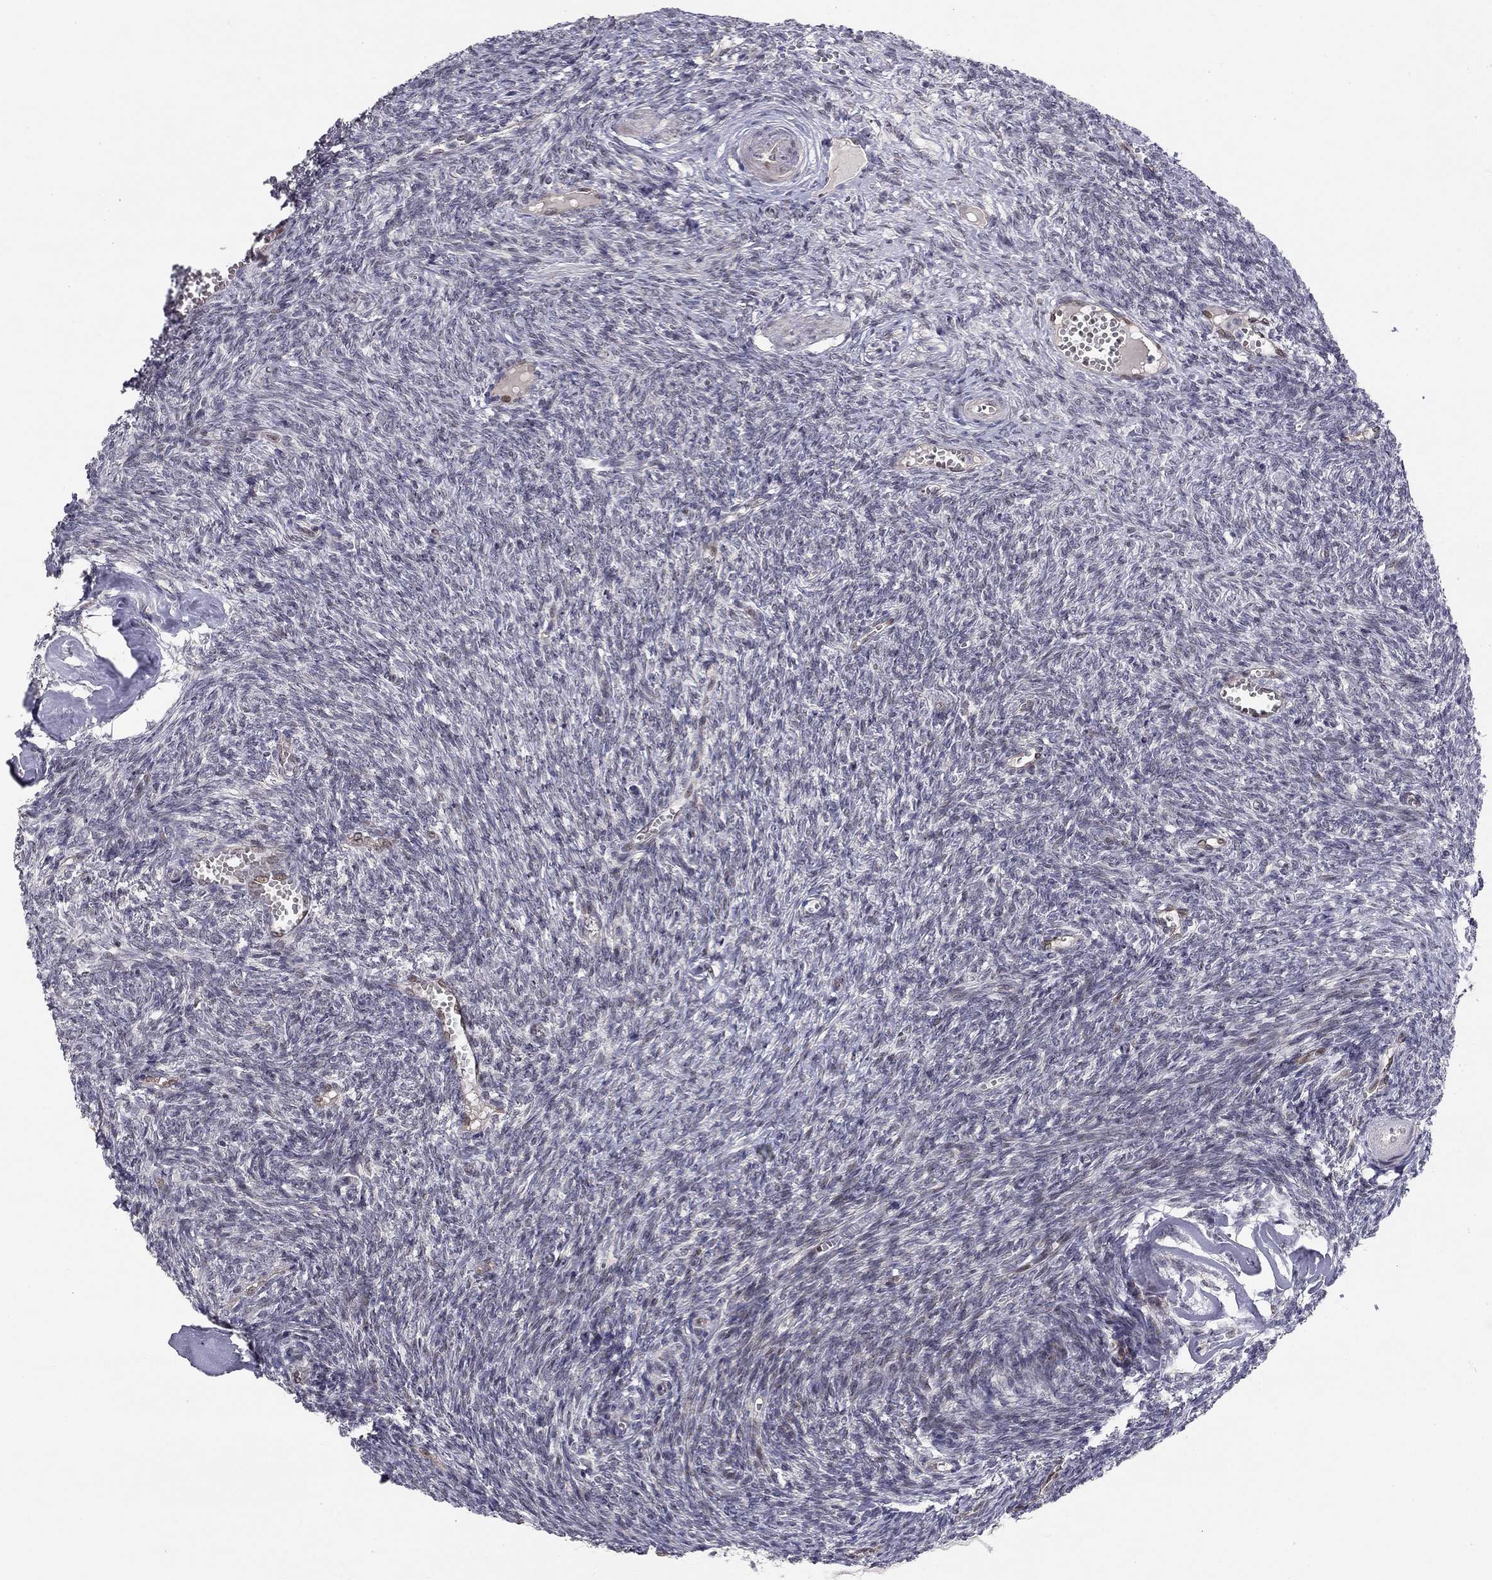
{"staining": {"intensity": "negative", "quantity": "none", "location": "none"}, "tissue": "ovary", "cell_type": "Follicle cells", "image_type": "normal", "snomed": [{"axis": "morphology", "description": "Normal tissue, NOS"}, {"axis": "topography", "description": "Ovary"}], "caption": "Immunohistochemistry of normal ovary exhibits no positivity in follicle cells. The staining is performed using DAB brown chromogen with nuclei counter-stained in using hematoxylin.", "gene": "STXBP6", "patient": {"sex": "female", "age": 43}}